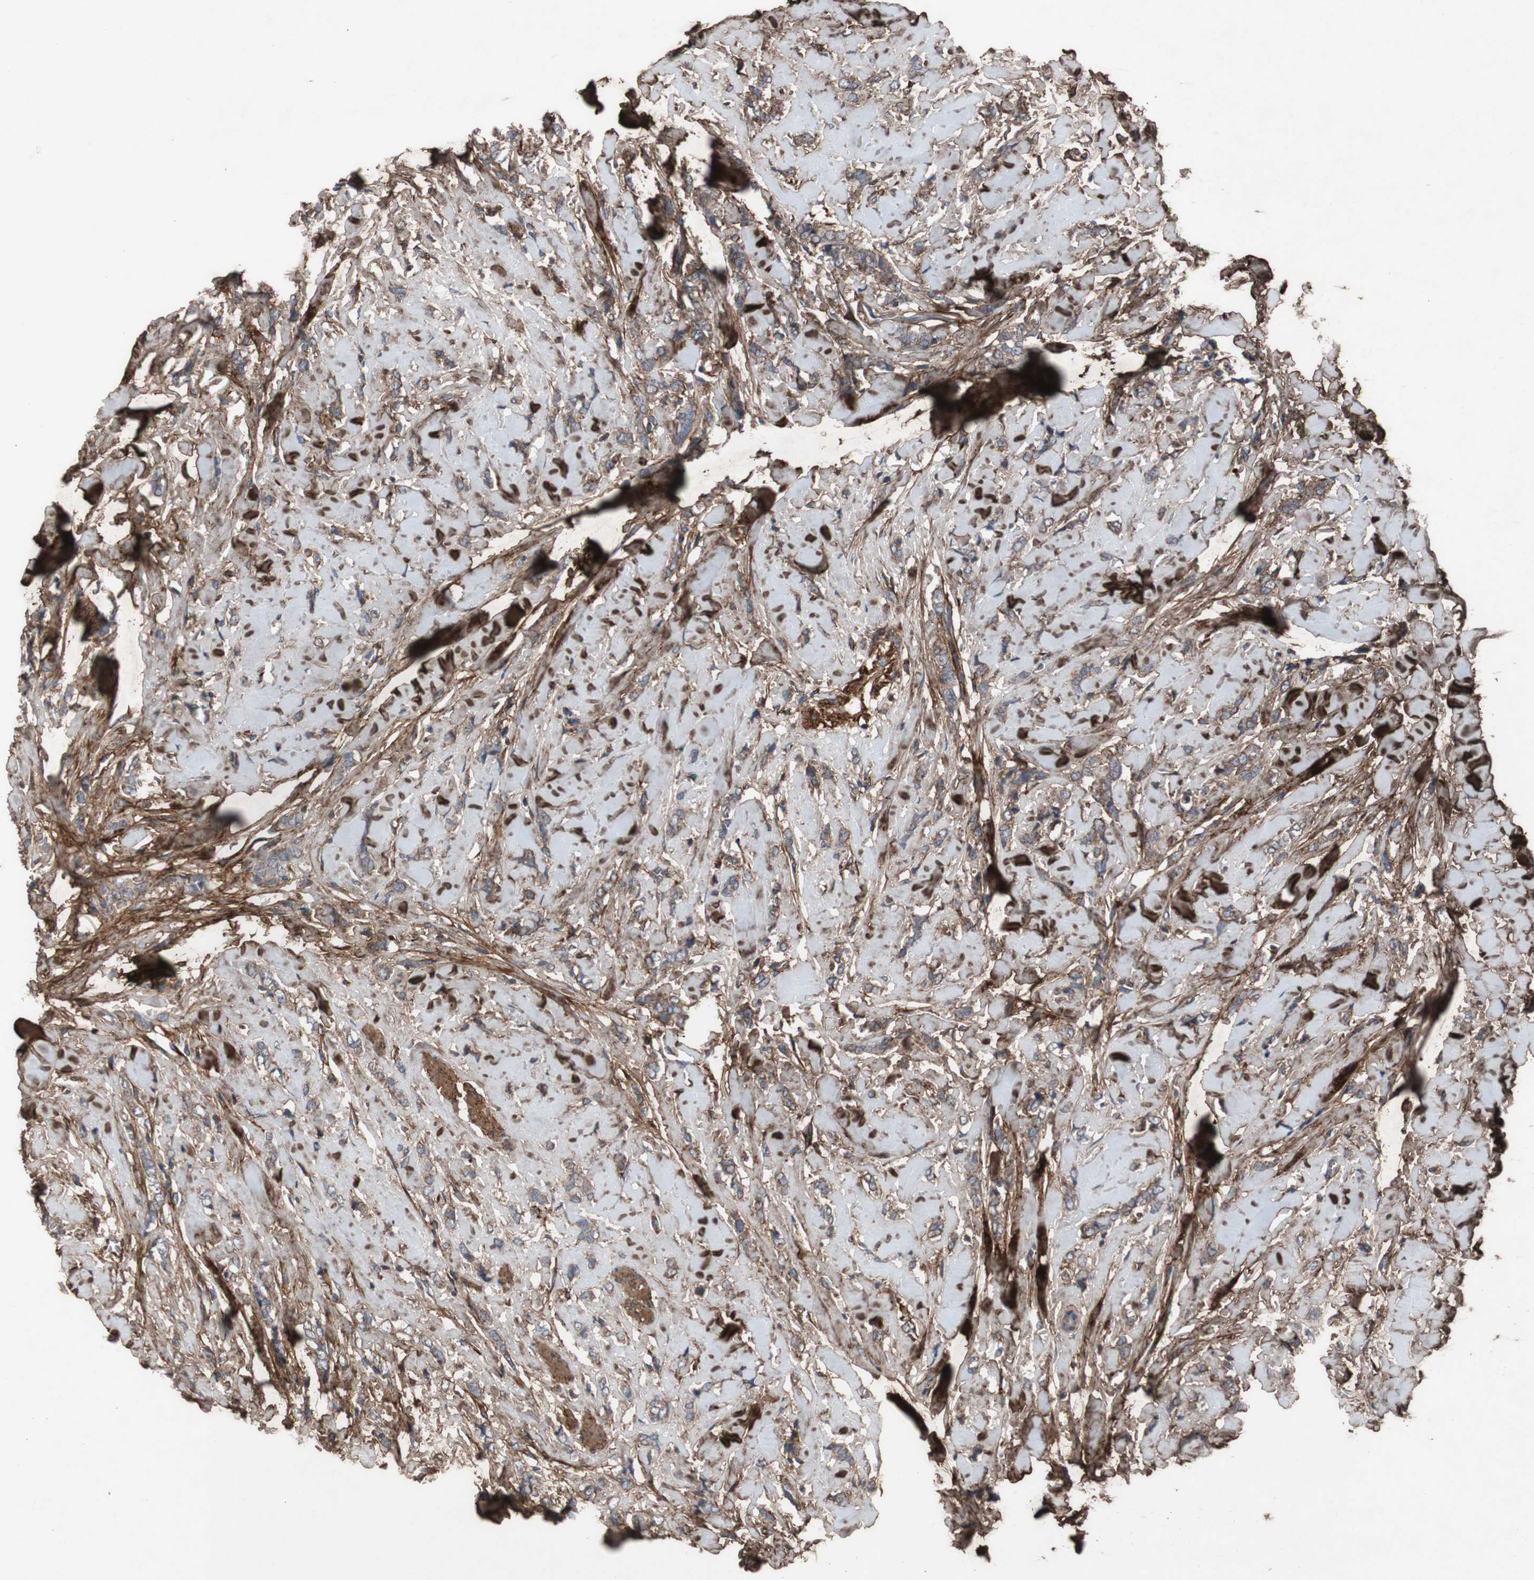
{"staining": {"intensity": "negative", "quantity": "none", "location": "none"}, "tissue": "breast cancer", "cell_type": "Tumor cells", "image_type": "cancer", "snomed": [{"axis": "morphology", "description": "Lobular carcinoma"}, {"axis": "topography", "description": "Skin"}, {"axis": "topography", "description": "Breast"}], "caption": "Histopathology image shows no significant protein positivity in tumor cells of breast lobular carcinoma. (Brightfield microscopy of DAB immunohistochemistry at high magnification).", "gene": "COL6A2", "patient": {"sex": "female", "age": 46}}